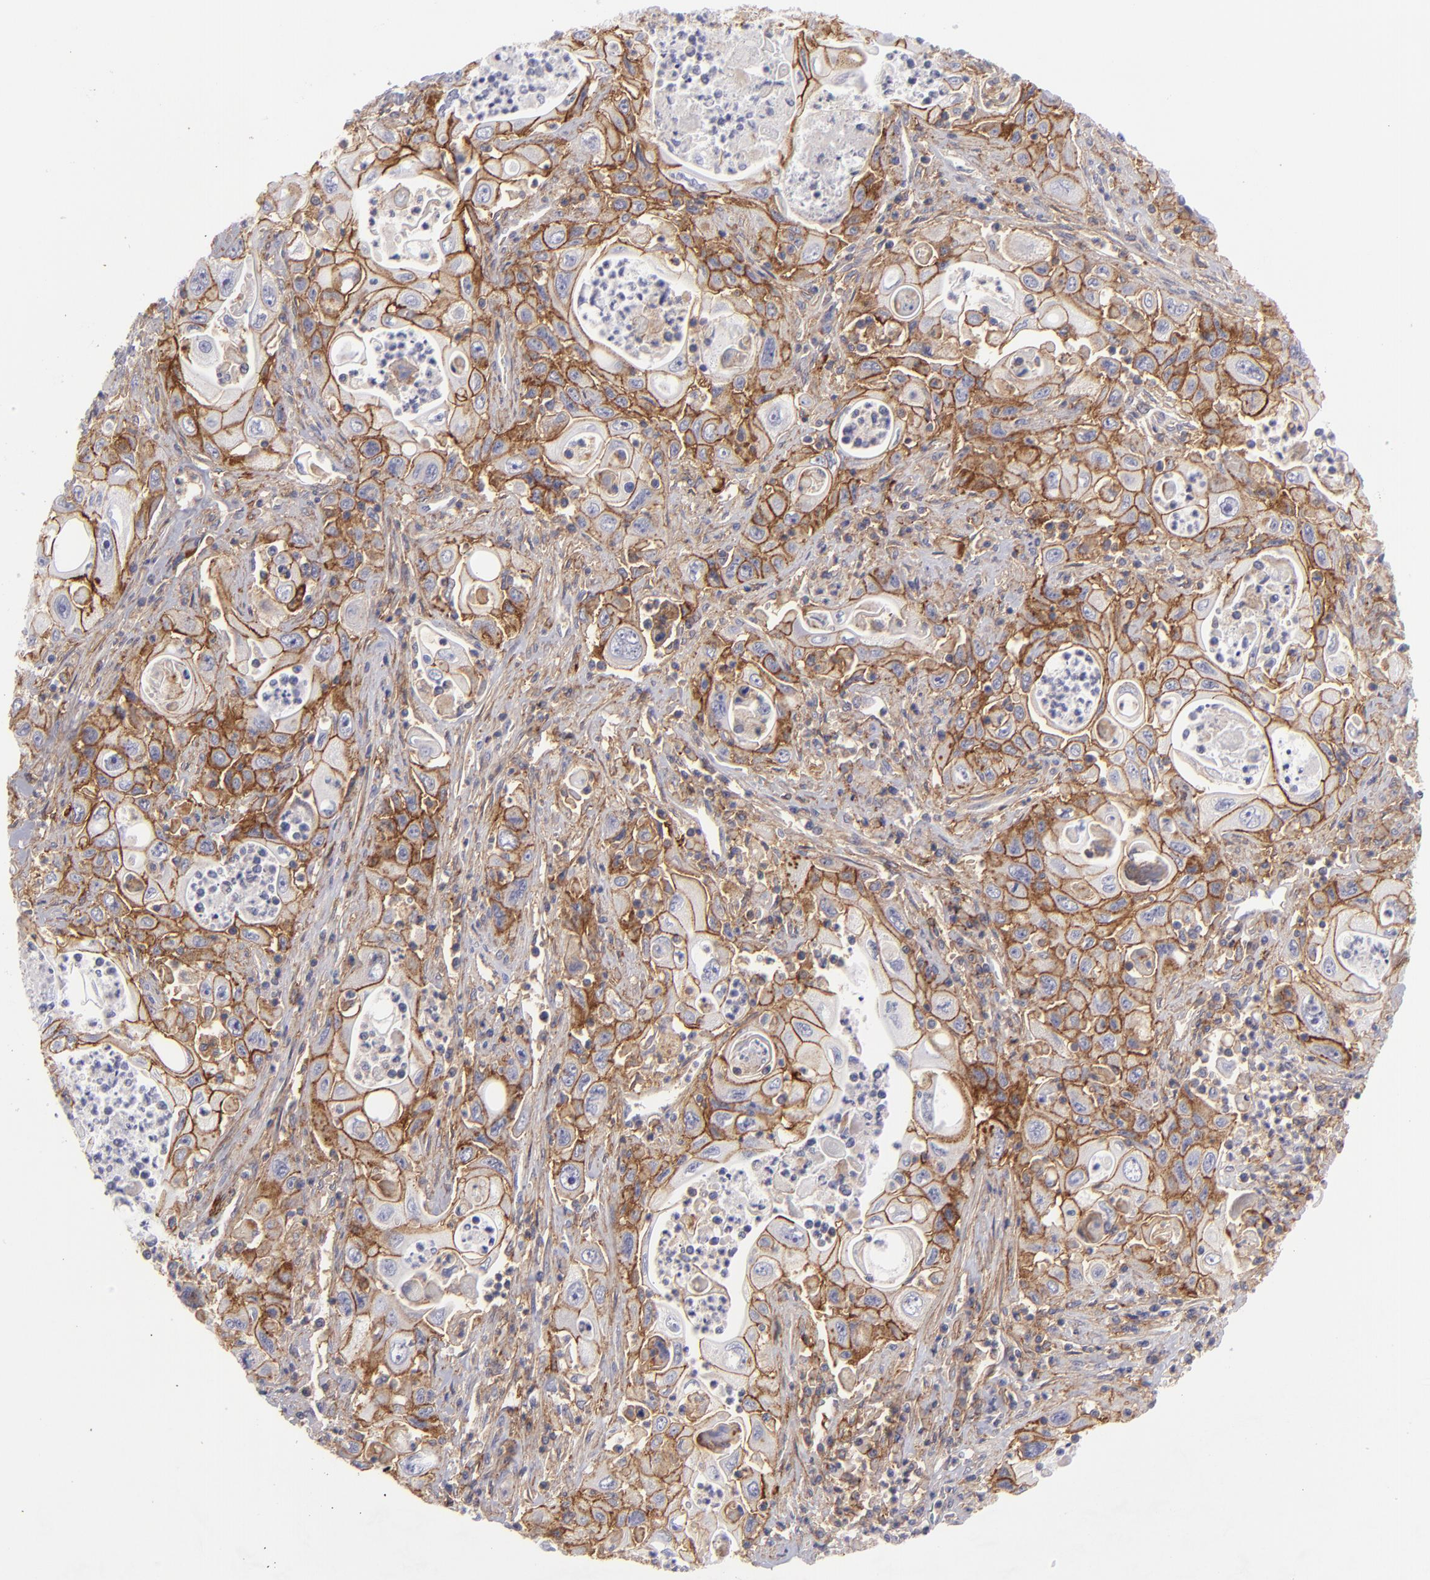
{"staining": {"intensity": "strong", "quantity": "25%-75%", "location": "cytoplasmic/membranous"}, "tissue": "pancreatic cancer", "cell_type": "Tumor cells", "image_type": "cancer", "snomed": [{"axis": "morphology", "description": "Adenocarcinoma, NOS"}, {"axis": "topography", "description": "Pancreas"}], "caption": "Pancreatic cancer (adenocarcinoma) was stained to show a protein in brown. There is high levels of strong cytoplasmic/membranous expression in about 25%-75% of tumor cells.", "gene": "BSG", "patient": {"sex": "male", "age": 70}}